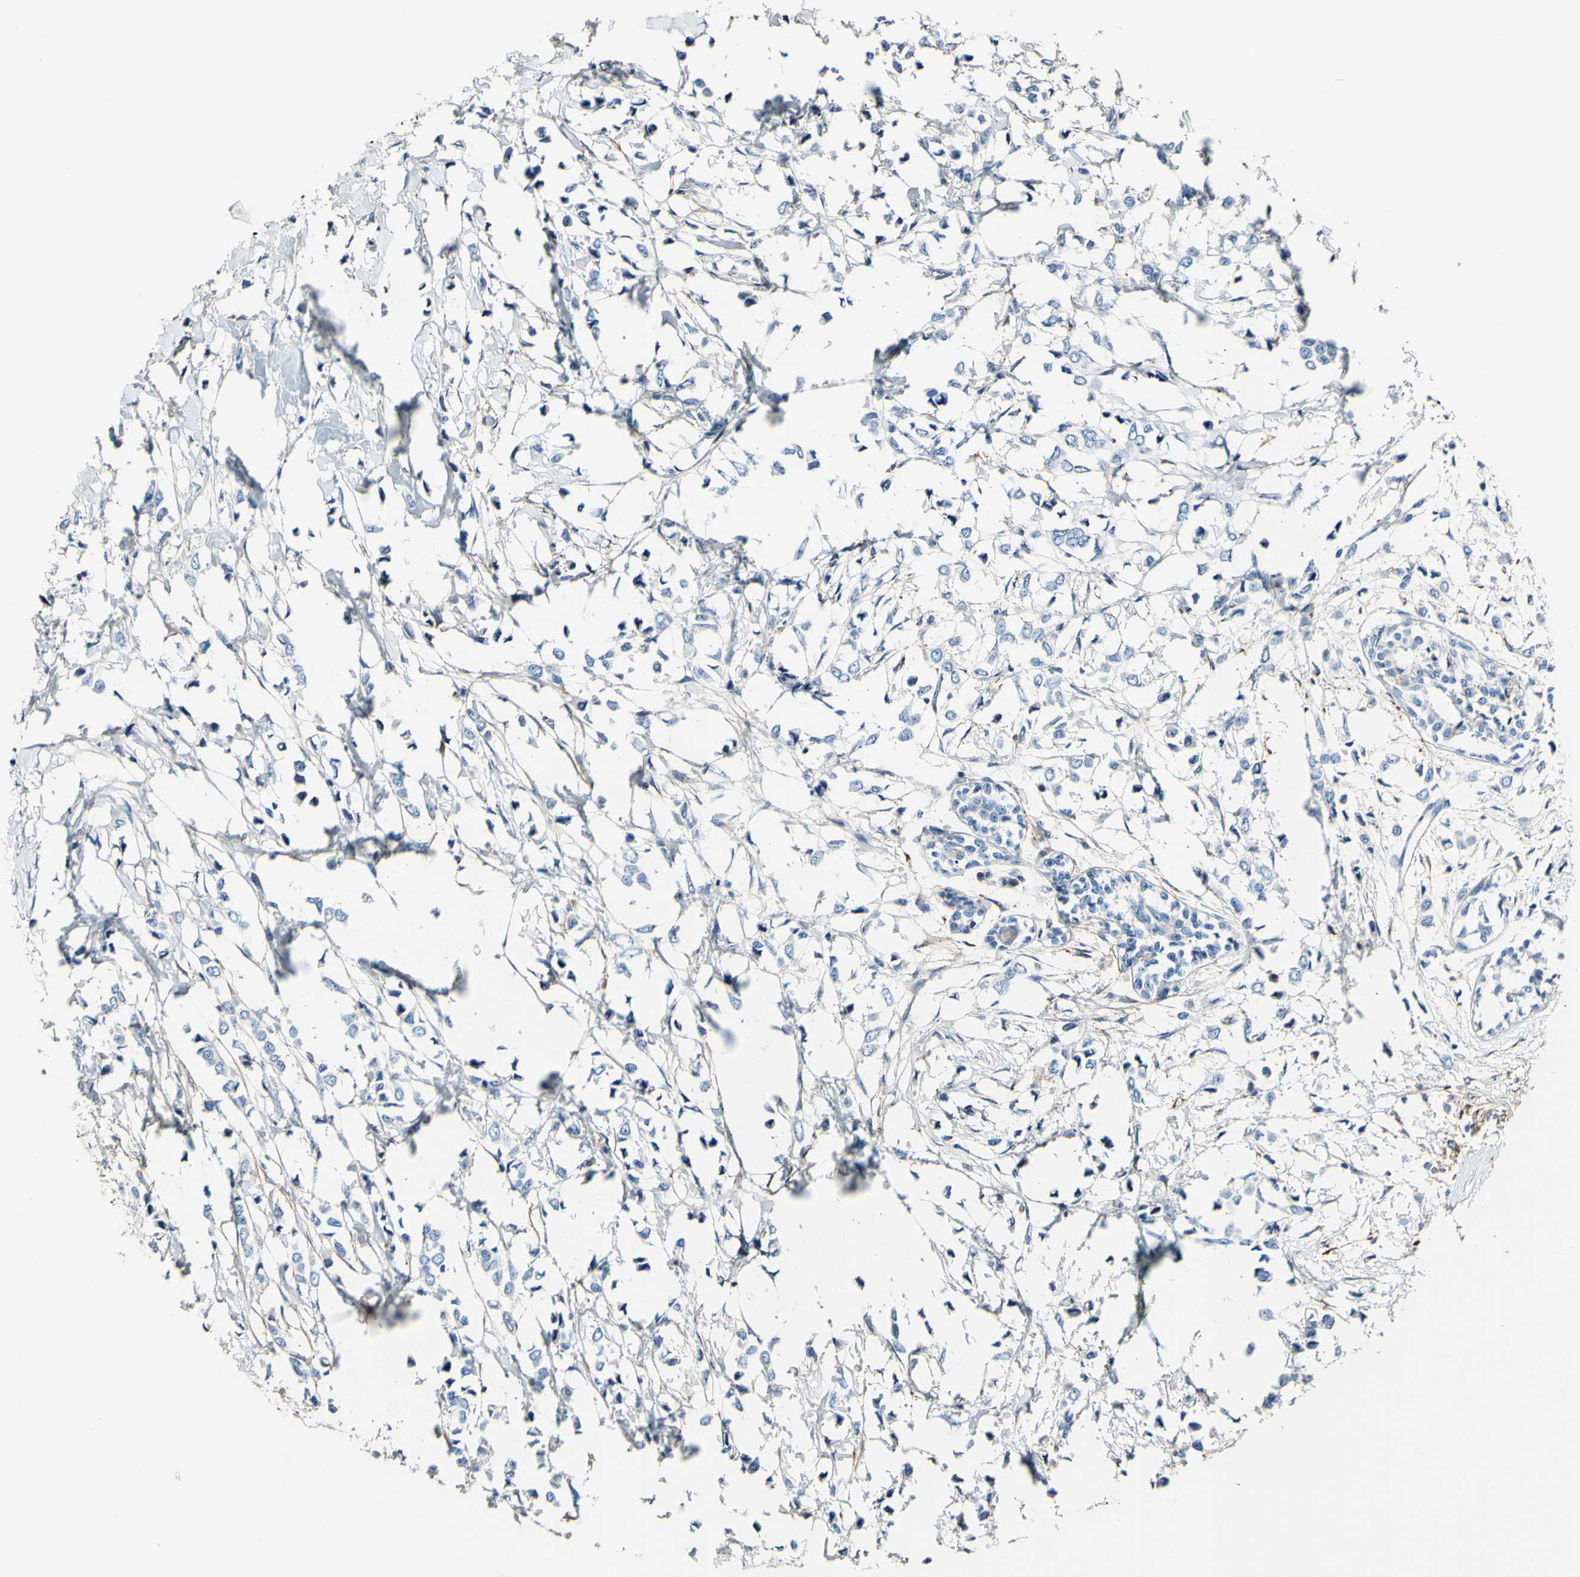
{"staining": {"intensity": "negative", "quantity": "none", "location": "none"}, "tissue": "breast cancer", "cell_type": "Tumor cells", "image_type": "cancer", "snomed": [{"axis": "morphology", "description": "Lobular carcinoma"}, {"axis": "topography", "description": "Breast"}], "caption": "Immunohistochemistry histopathology image of neoplastic tissue: breast cancer stained with DAB reveals no significant protein staining in tumor cells. (DAB (3,3'-diaminobenzidine) immunohistochemistry (IHC) visualized using brightfield microscopy, high magnification).", "gene": "COL6A3", "patient": {"sex": "female", "age": 51}}